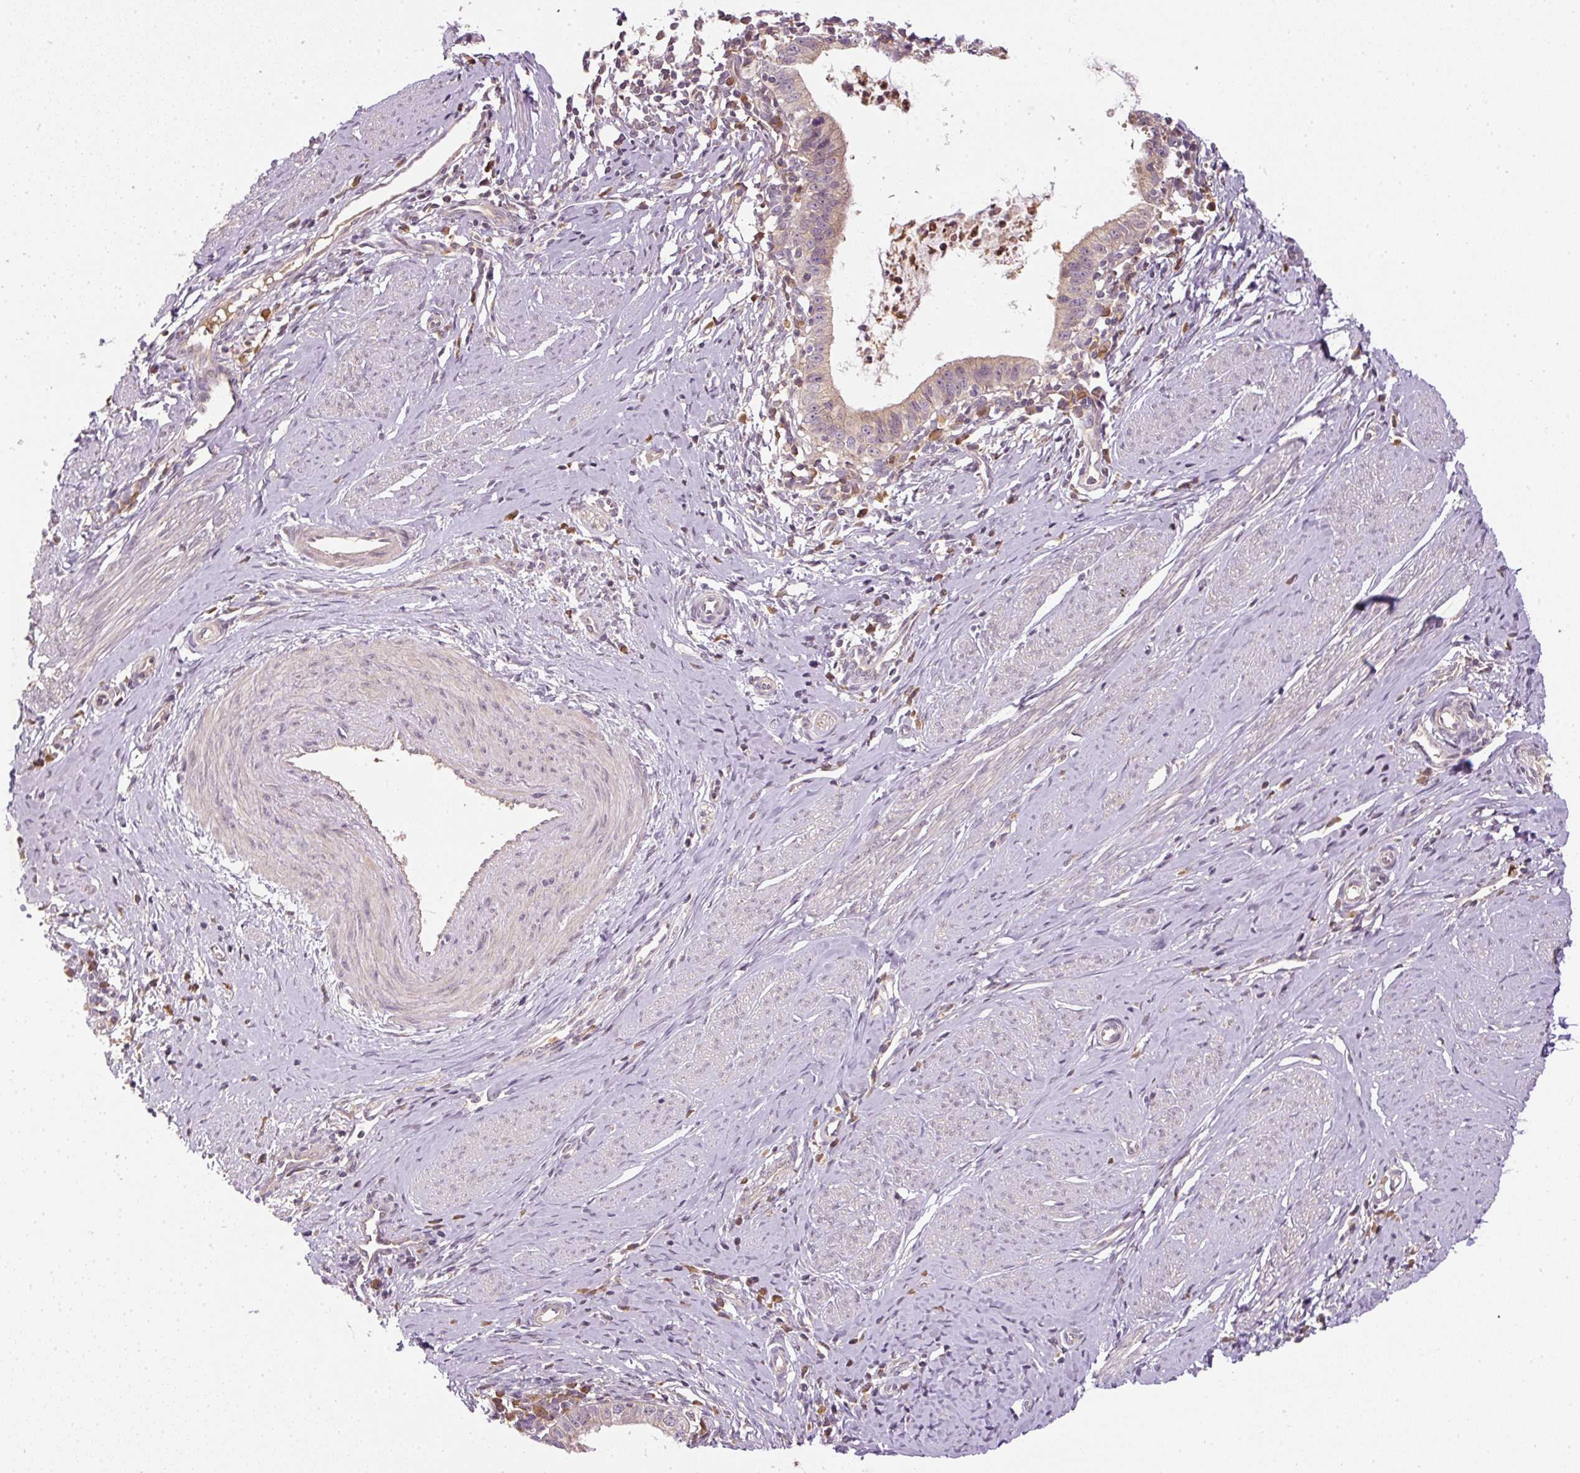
{"staining": {"intensity": "weak", "quantity": "25%-75%", "location": "cytoplasmic/membranous"}, "tissue": "cervical cancer", "cell_type": "Tumor cells", "image_type": "cancer", "snomed": [{"axis": "morphology", "description": "Adenocarcinoma, NOS"}, {"axis": "topography", "description": "Cervix"}], "caption": "DAB (3,3'-diaminobenzidine) immunohistochemical staining of adenocarcinoma (cervical) demonstrates weak cytoplasmic/membranous protein staining in about 25%-75% of tumor cells.", "gene": "CTTNBP2", "patient": {"sex": "female", "age": 36}}